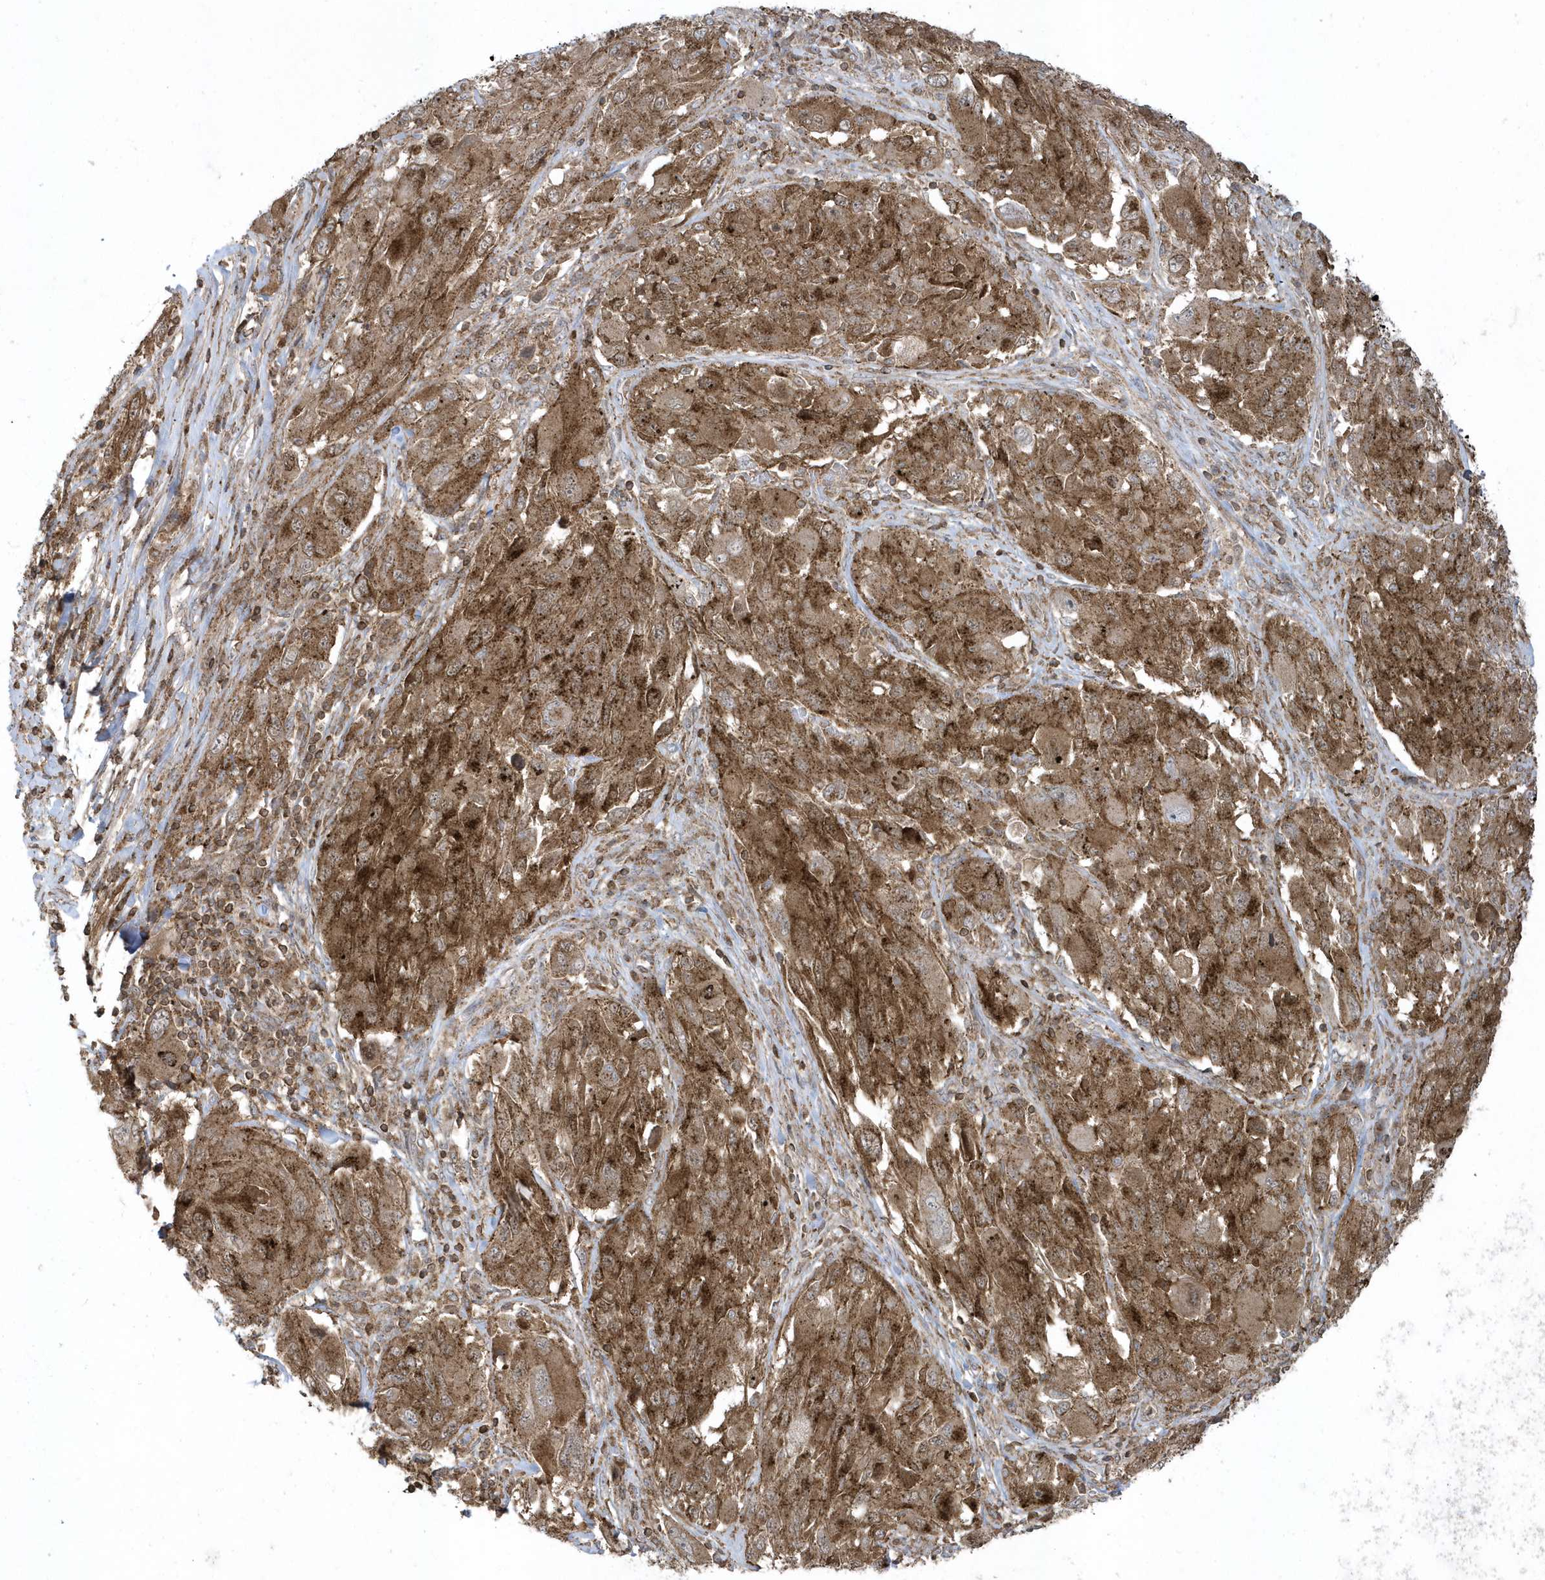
{"staining": {"intensity": "moderate", "quantity": ">75%", "location": "cytoplasmic/membranous"}, "tissue": "melanoma", "cell_type": "Tumor cells", "image_type": "cancer", "snomed": [{"axis": "morphology", "description": "Malignant melanoma, NOS"}, {"axis": "topography", "description": "Skin"}], "caption": "Immunohistochemical staining of human malignant melanoma shows moderate cytoplasmic/membranous protein positivity in about >75% of tumor cells. (IHC, brightfield microscopy, high magnification).", "gene": "STAMBP", "patient": {"sex": "female", "age": 91}}